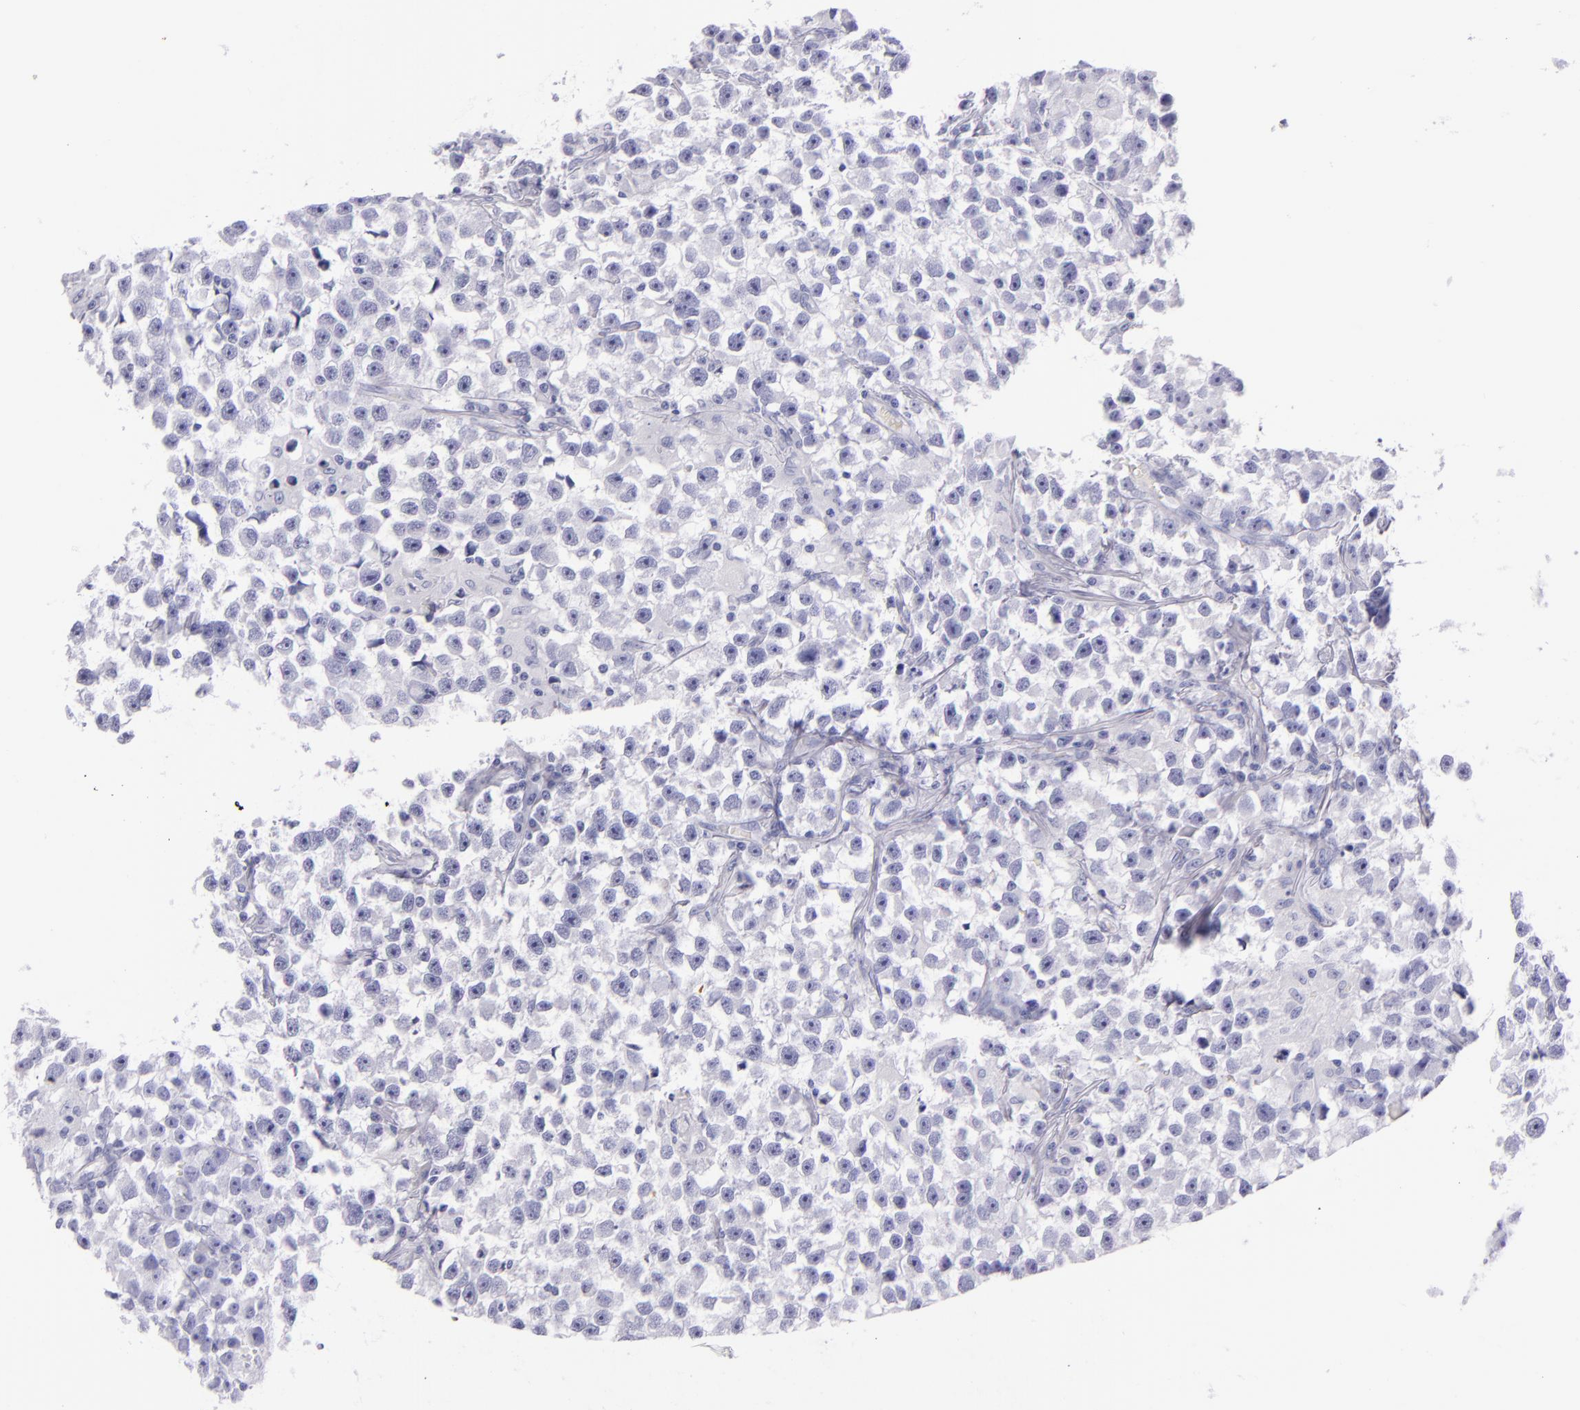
{"staining": {"intensity": "negative", "quantity": "none", "location": "none"}, "tissue": "testis cancer", "cell_type": "Tumor cells", "image_type": "cancer", "snomed": [{"axis": "morphology", "description": "Seminoma, NOS"}, {"axis": "topography", "description": "Testis"}], "caption": "This micrograph is of testis cancer stained with immunohistochemistry (IHC) to label a protein in brown with the nuclei are counter-stained blue. There is no positivity in tumor cells. The staining is performed using DAB brown chromogen with nuclei counter-stained in using hematoxylin.", "gene": "SFTPA2", "patient": {"sex": "male", "age": 33}}